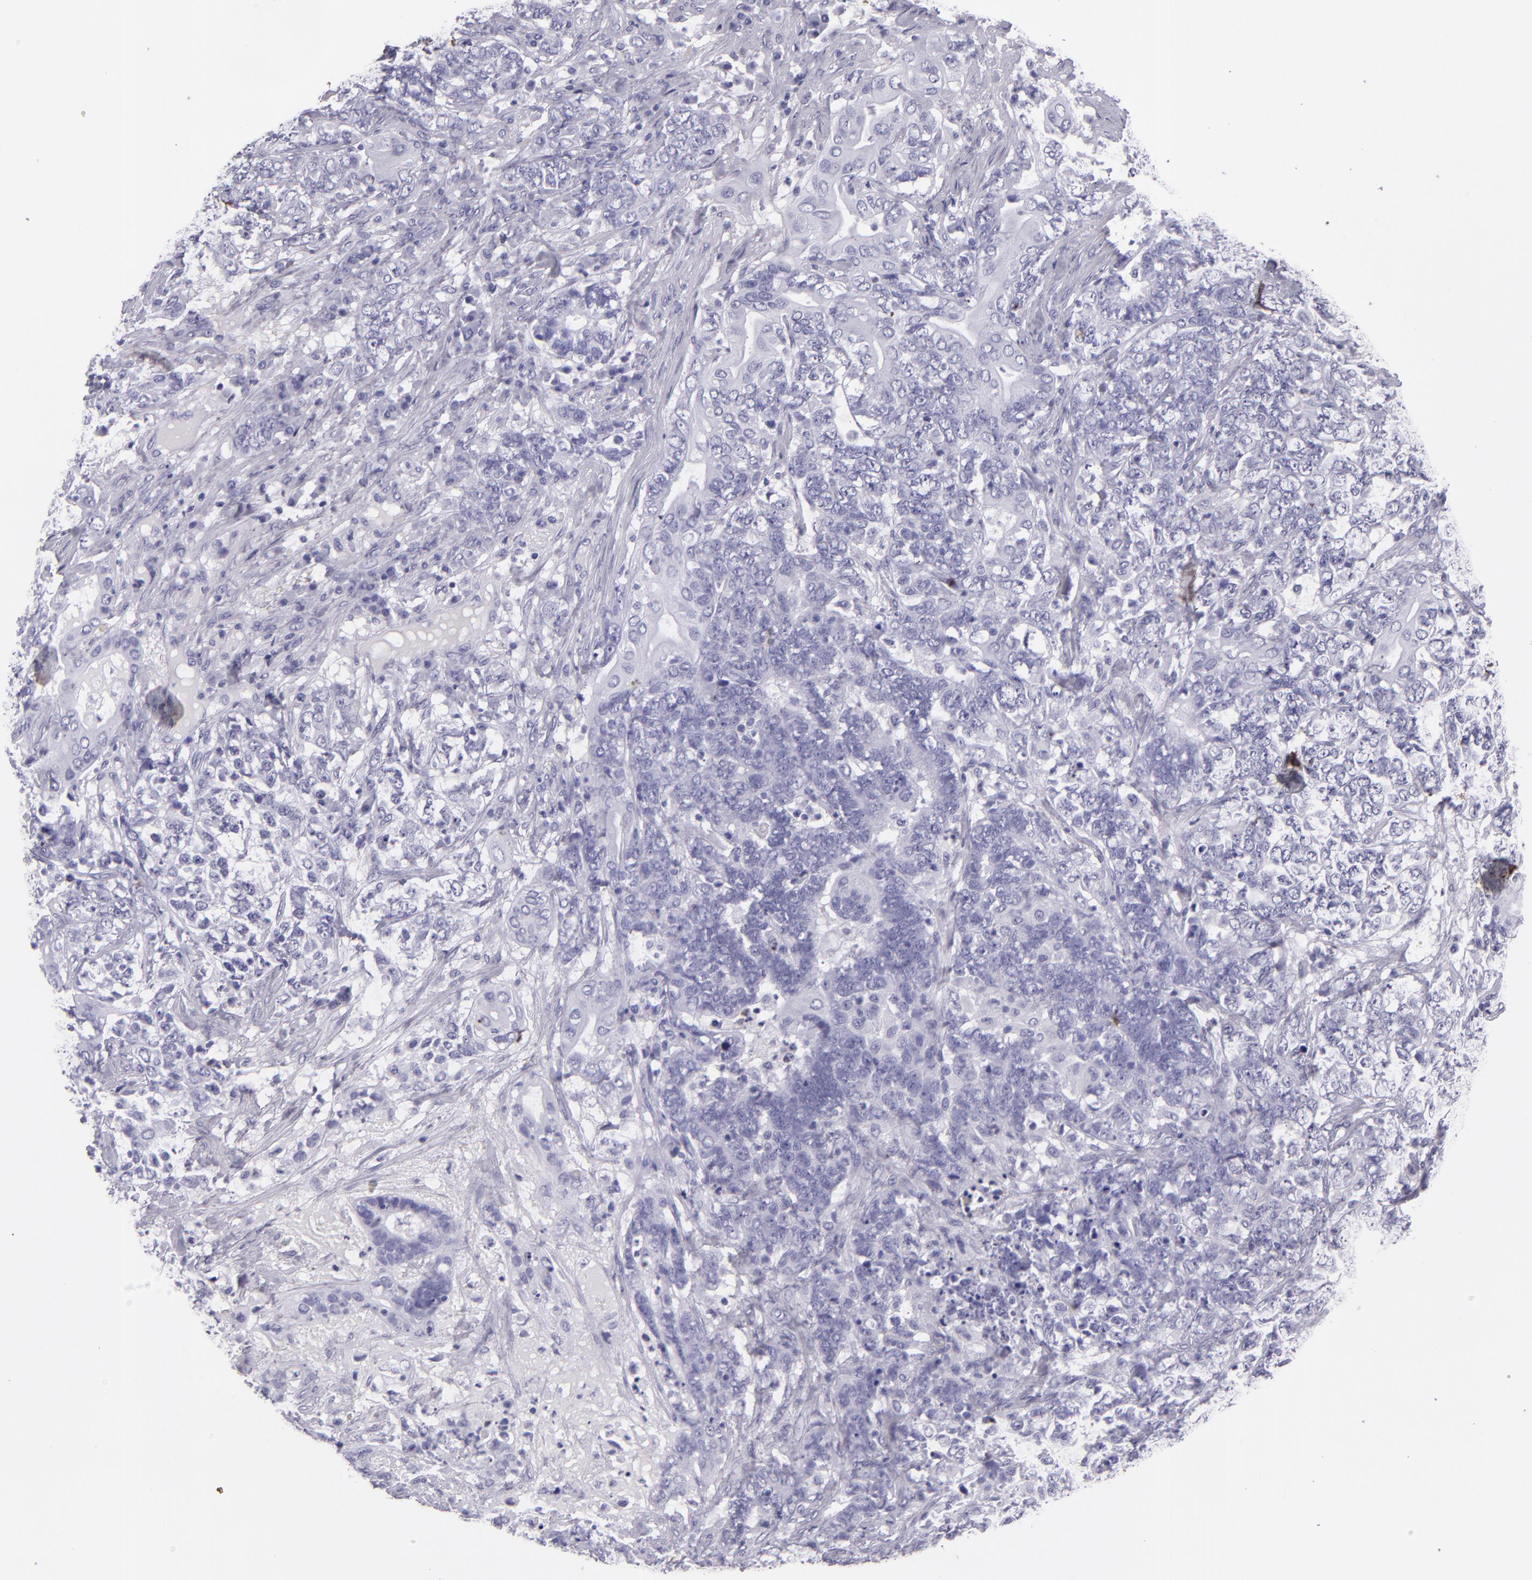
{"staining": {"intensity": "negative", "quantity": "none", "location": "none"}, "tissue": "testis cancer", "cell_type": "Tumor cells", "image_type": "cancer", "snomed": [{"axis": "morphology", "description": "Carcinoma, Embryonal, NOS"}, {"axis": "topography", "description": "Testis"}], "caption": "Embryonal carcinoma (testis) was stained to show a protein in brown. There is no significant staining in tumor cells.", "gene": "CR2", "patient": {"sex": "male", "age": 26}}